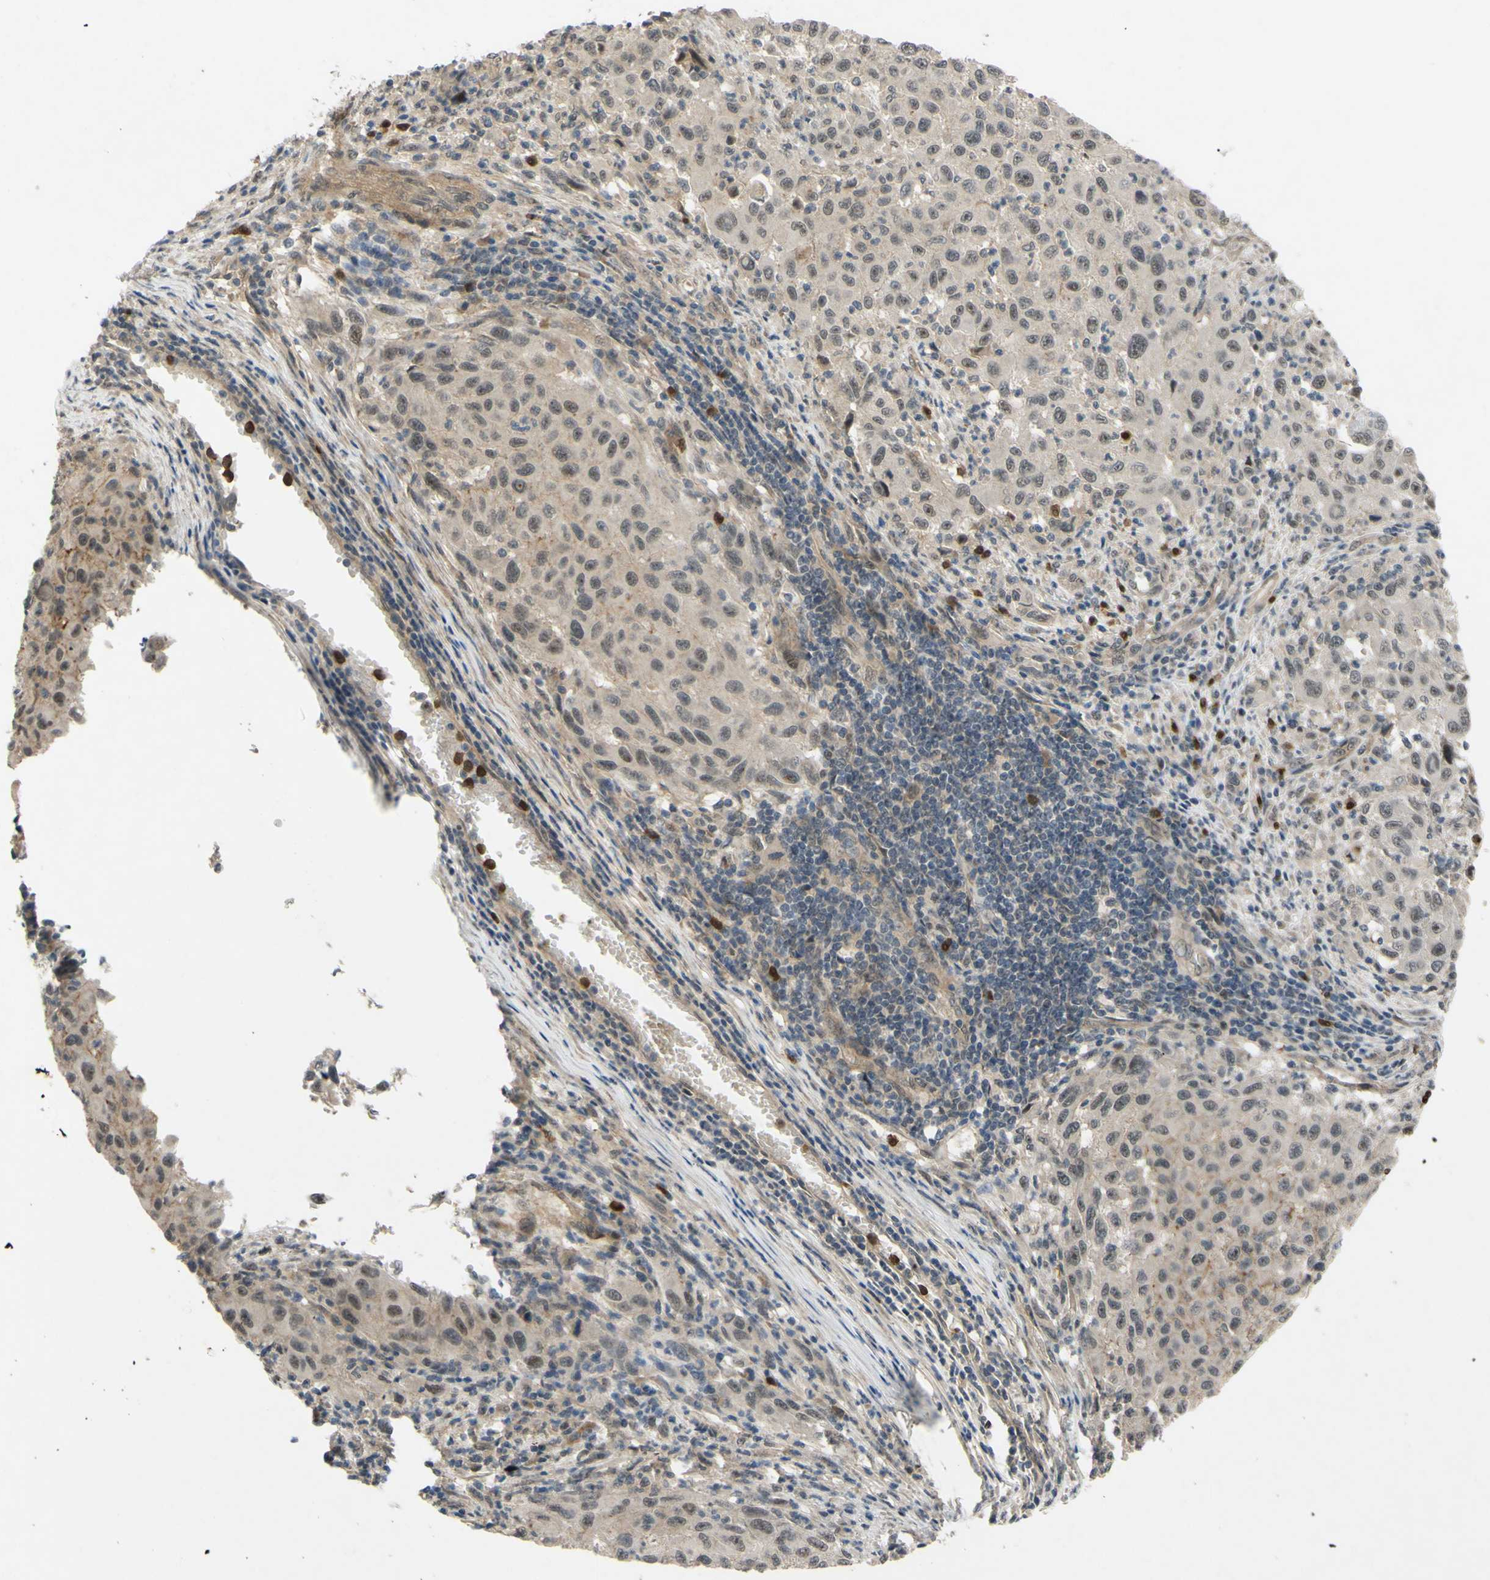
{"staining": {"intensity": "weak", "quantity": "25%-75%", "location": "cytoplasmic/membranous"}, "tissue": "melanoma", "cell_type": "Tumor cells", "image_type": "cancer", "snomed": [{"axis": "morphology", "description": "Malignant melanoma, Metastatic site"}, {"axis": "topography", "description": "Lymph node"}], "caption": "Human malignant melanoma (metastatic site) stained with a brown dye exhibits weak cytoplasmic/membranous positive expression in about 25%-75% of tumor cells.", "gene": "ALK", "patient": {"sex": "male", "age": 61}}